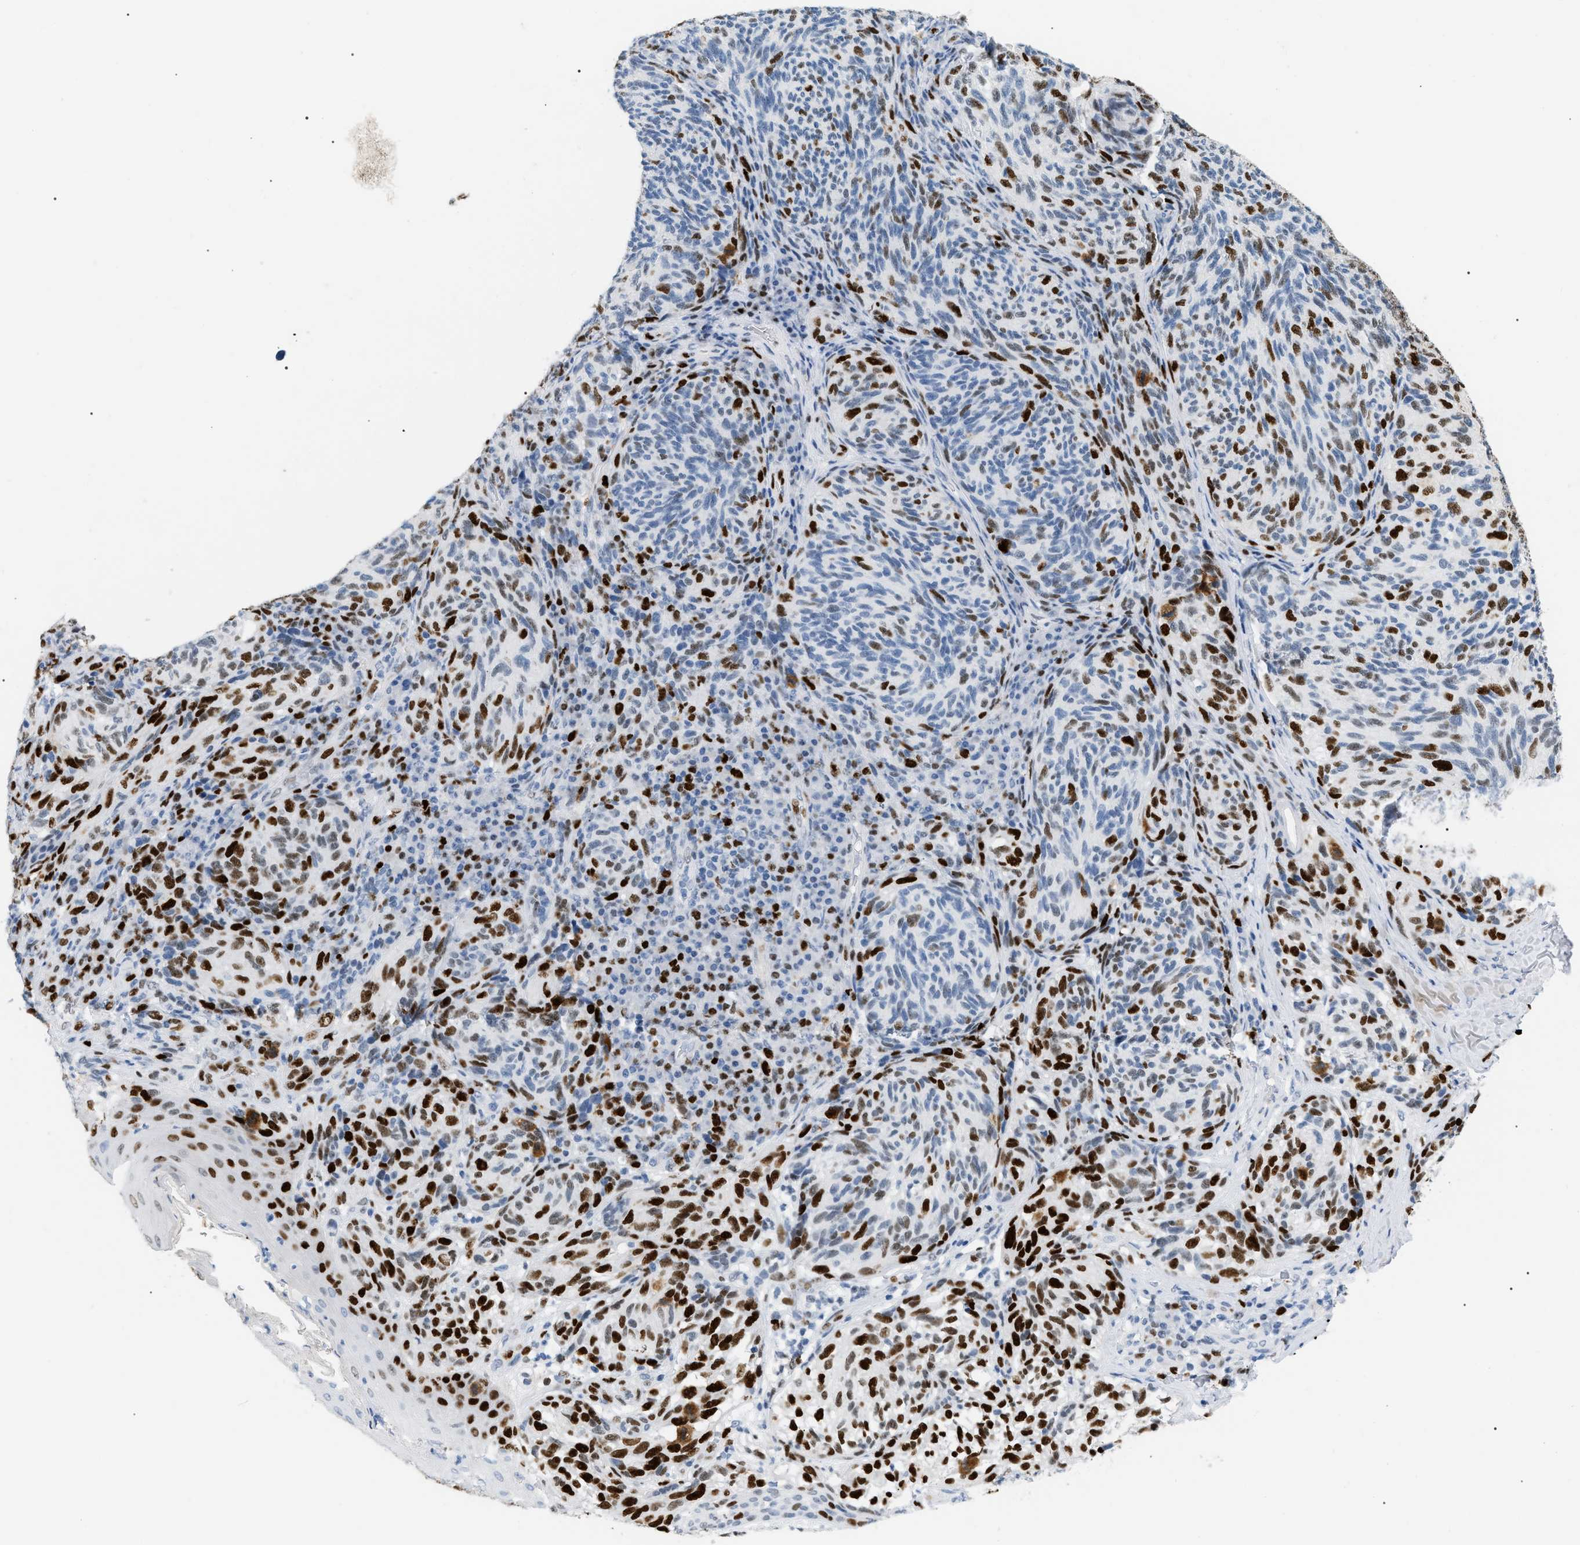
{"staining": {"intensity": "strong", "quantity": "25%-75%", "location": "nuclear"}, "tissue": "melanoma", "cell_type": "Tumor cells", "image_type": "cancer", "snomed": [{"axis": "morphology", "description": "Malignant melanoma, NOS"}, {"axis": "topography", "description": "Skin"}], "caption": "Melanoma stained with a protein marker exhibits strong staining in tumor cells.", "gene": "MCM7", "patient": {"sex": "female", "age": 73}}